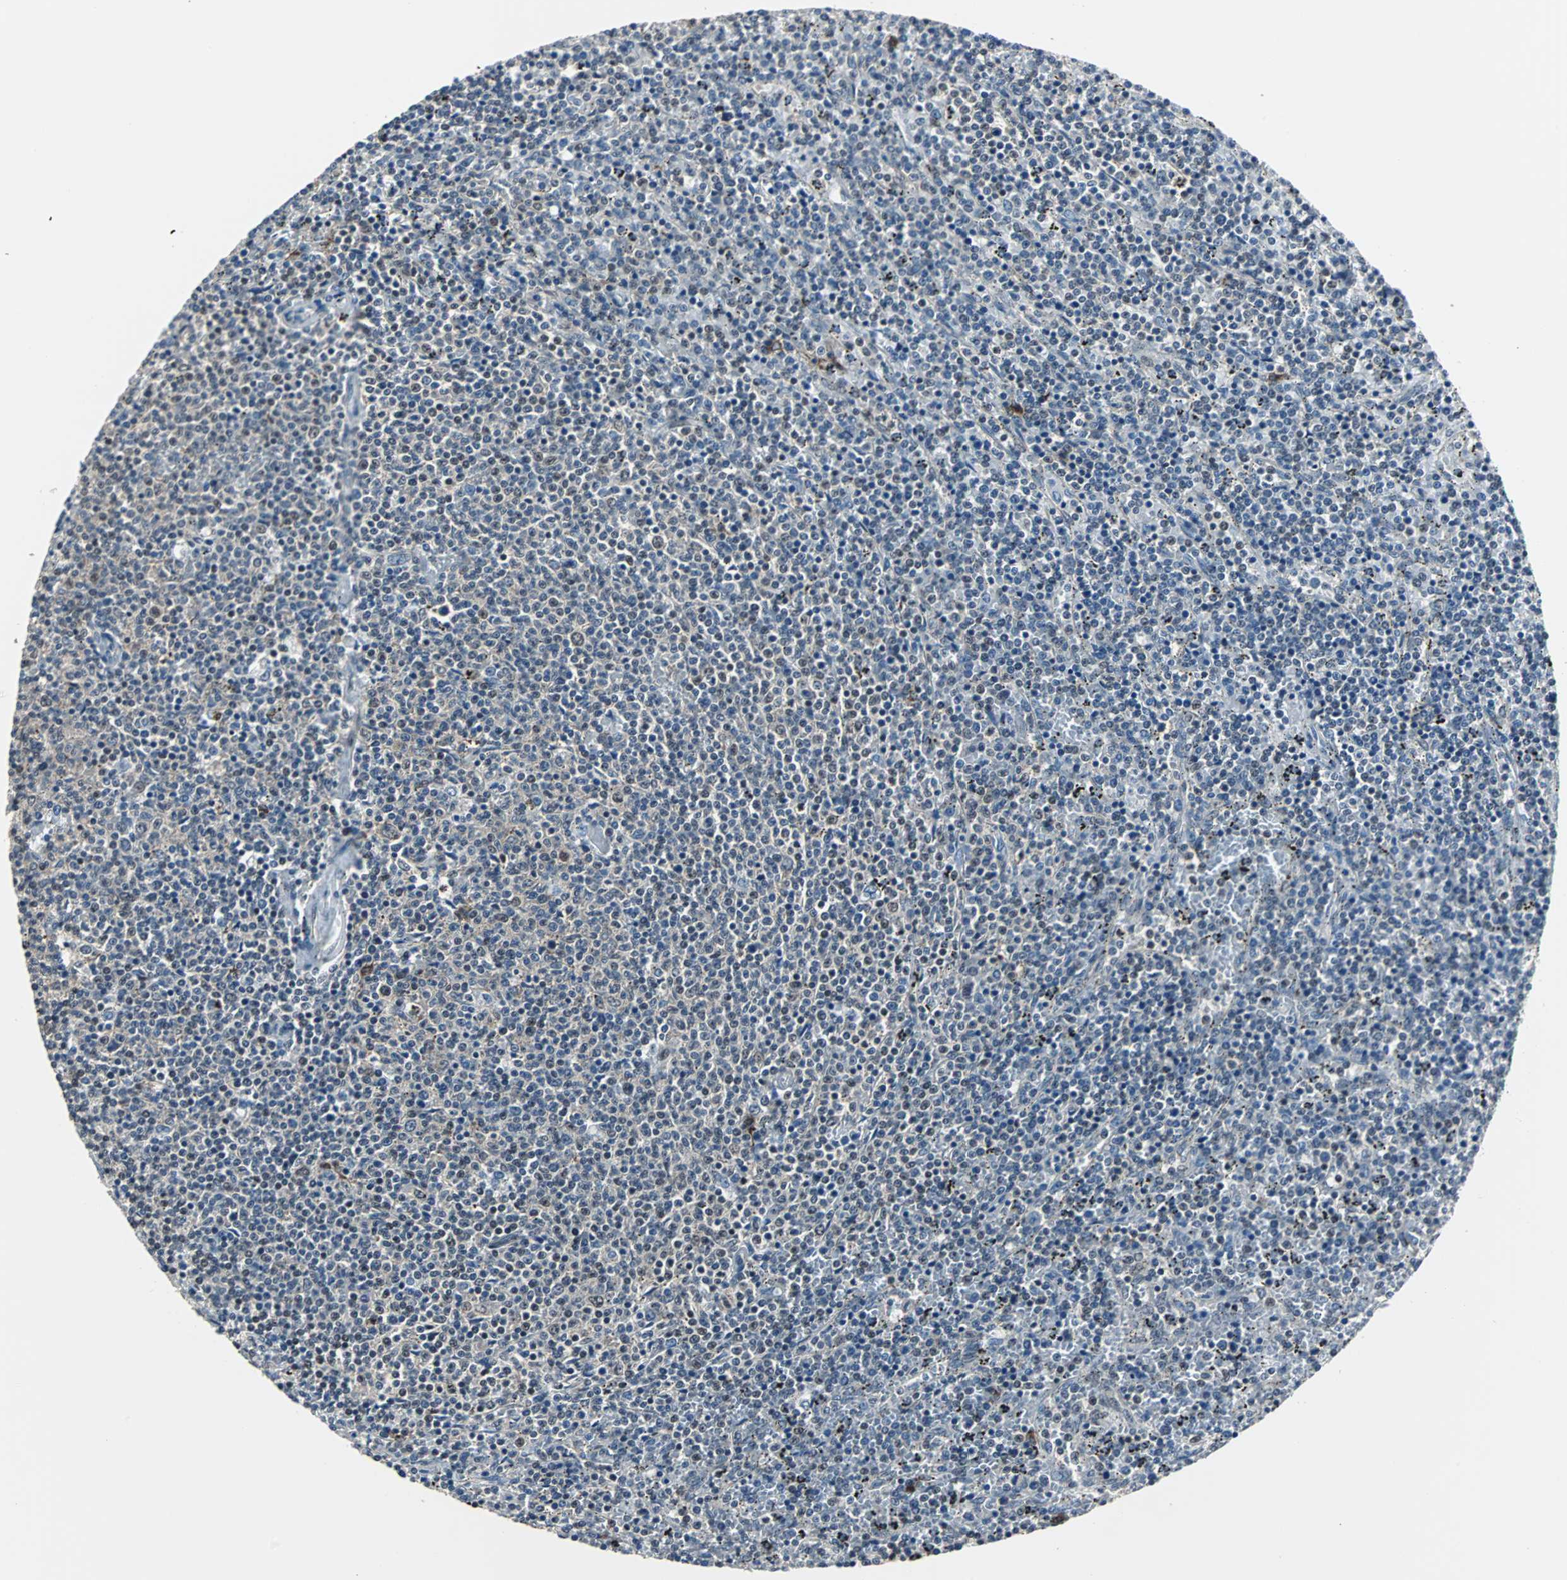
{"staining": {"intensity": "weak", "quantity": "<25%", "location": "nuclear"}, "tissue": "lymphoma", "cell_type": "Tumor cells", "image_type": "cancer", "snomed": [{"axis": "morphology", "description": "Malignant lymphoma, non-Hodgkin's type, Low grade"}, {"axis": "topography", "description": "Spleen"}], "caption": "High power microscopy image of an immunohistochemistry image of low-grade malignant lymphoma, non-Hodgkin's type, revealing no significant expression in tumor cells.", "gene": "MKX", "patient": {"sex": "female", "age": 50}}